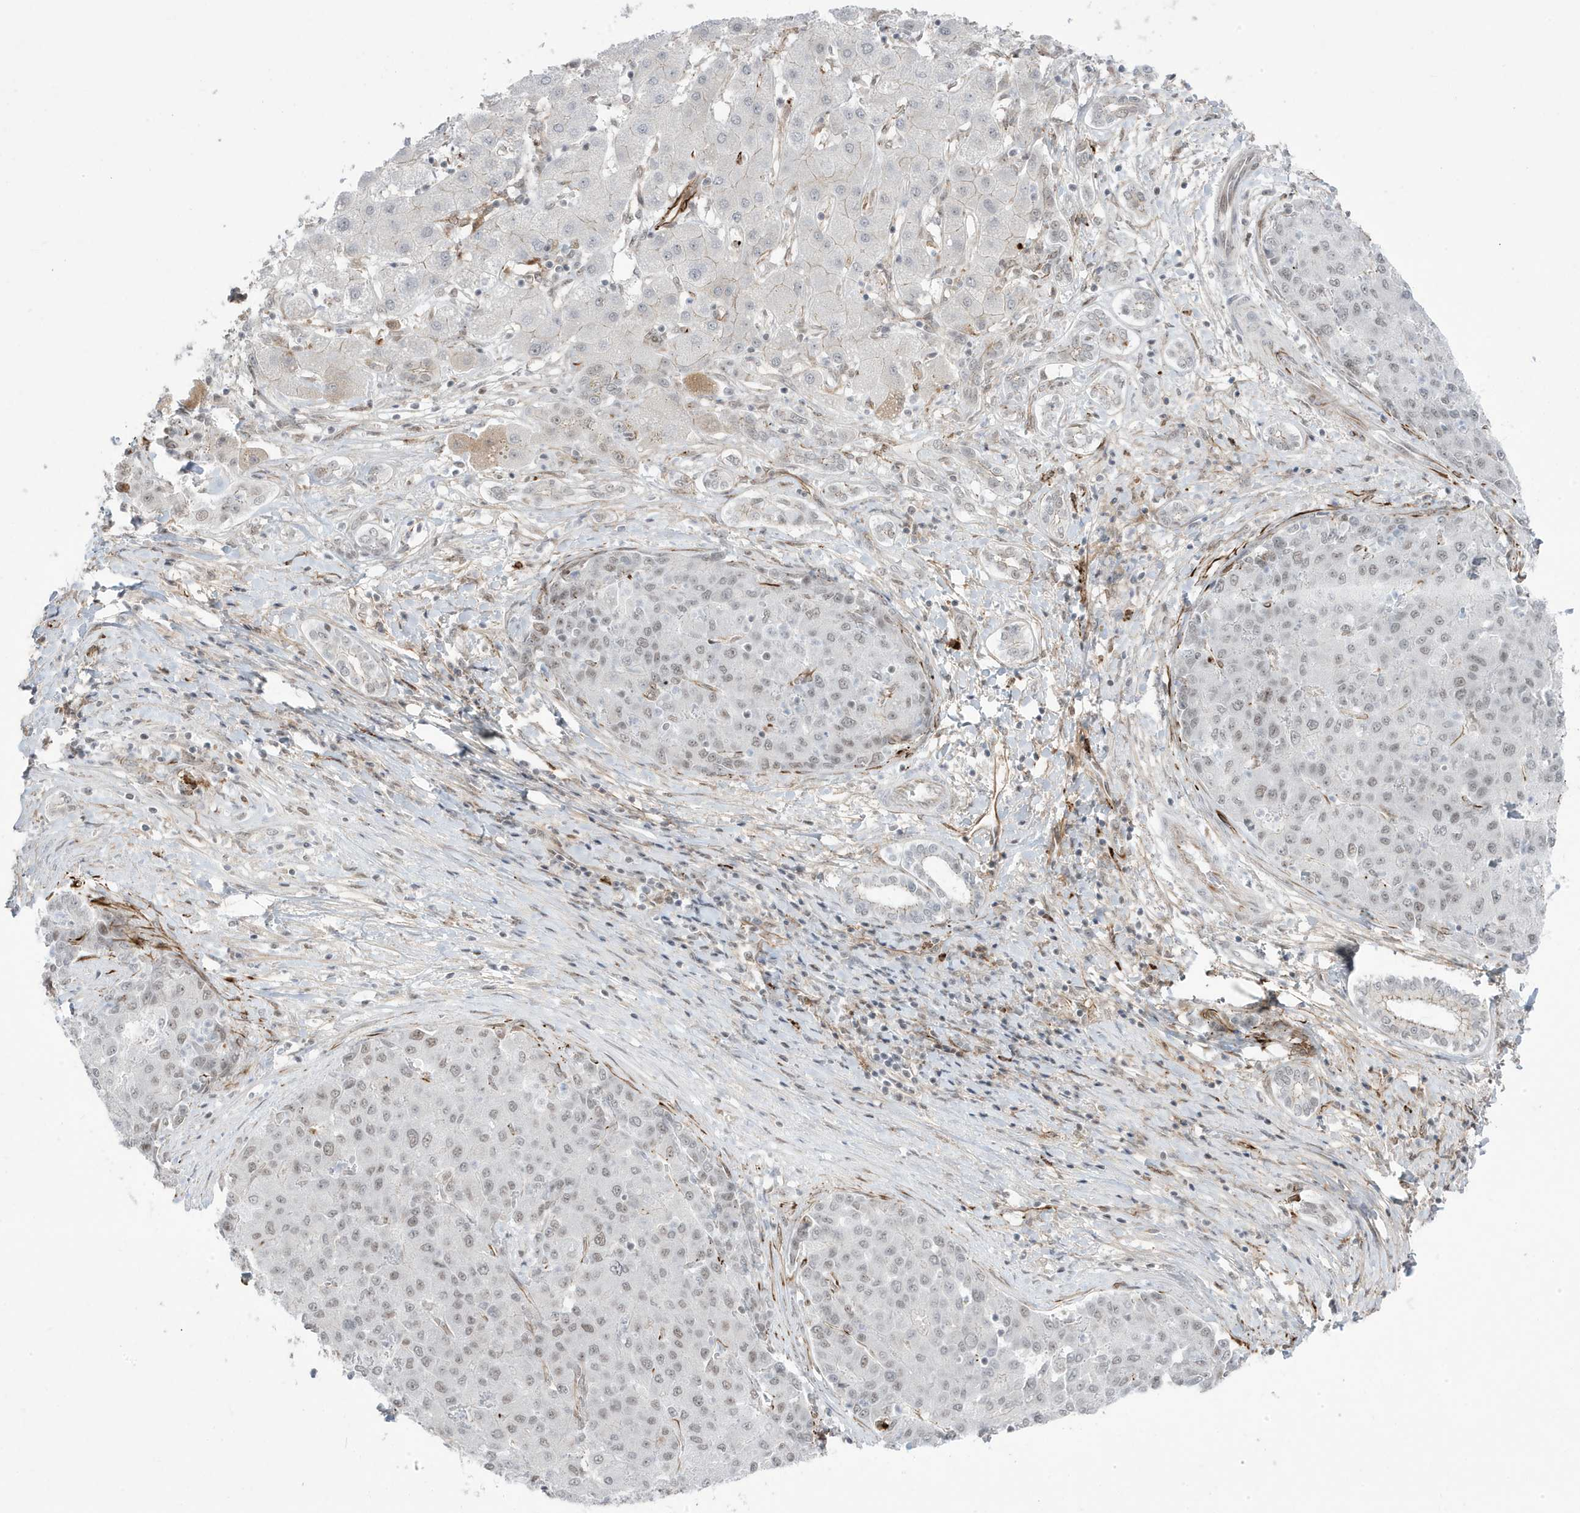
{"staining": {"intensity": "weak", "quantity": "25%-75%", "location": "nuclear"}, "tissue": "liver cancer", "cell_type": "Tumor cells", "image_type": "cancer", "snomed": [{"axis": "morphology", "description": "Carcinoma, Hepatocellular, NOS"}, {"axis": "topography", "description": "Liver"}], "caption": "A brown stain shows weak nuclear positivity of a protein in liver hepatocellular carcinoma tumor cells.", "gene": "ADAMTSL3", "patient": {"sex": "male", "age": 65}}